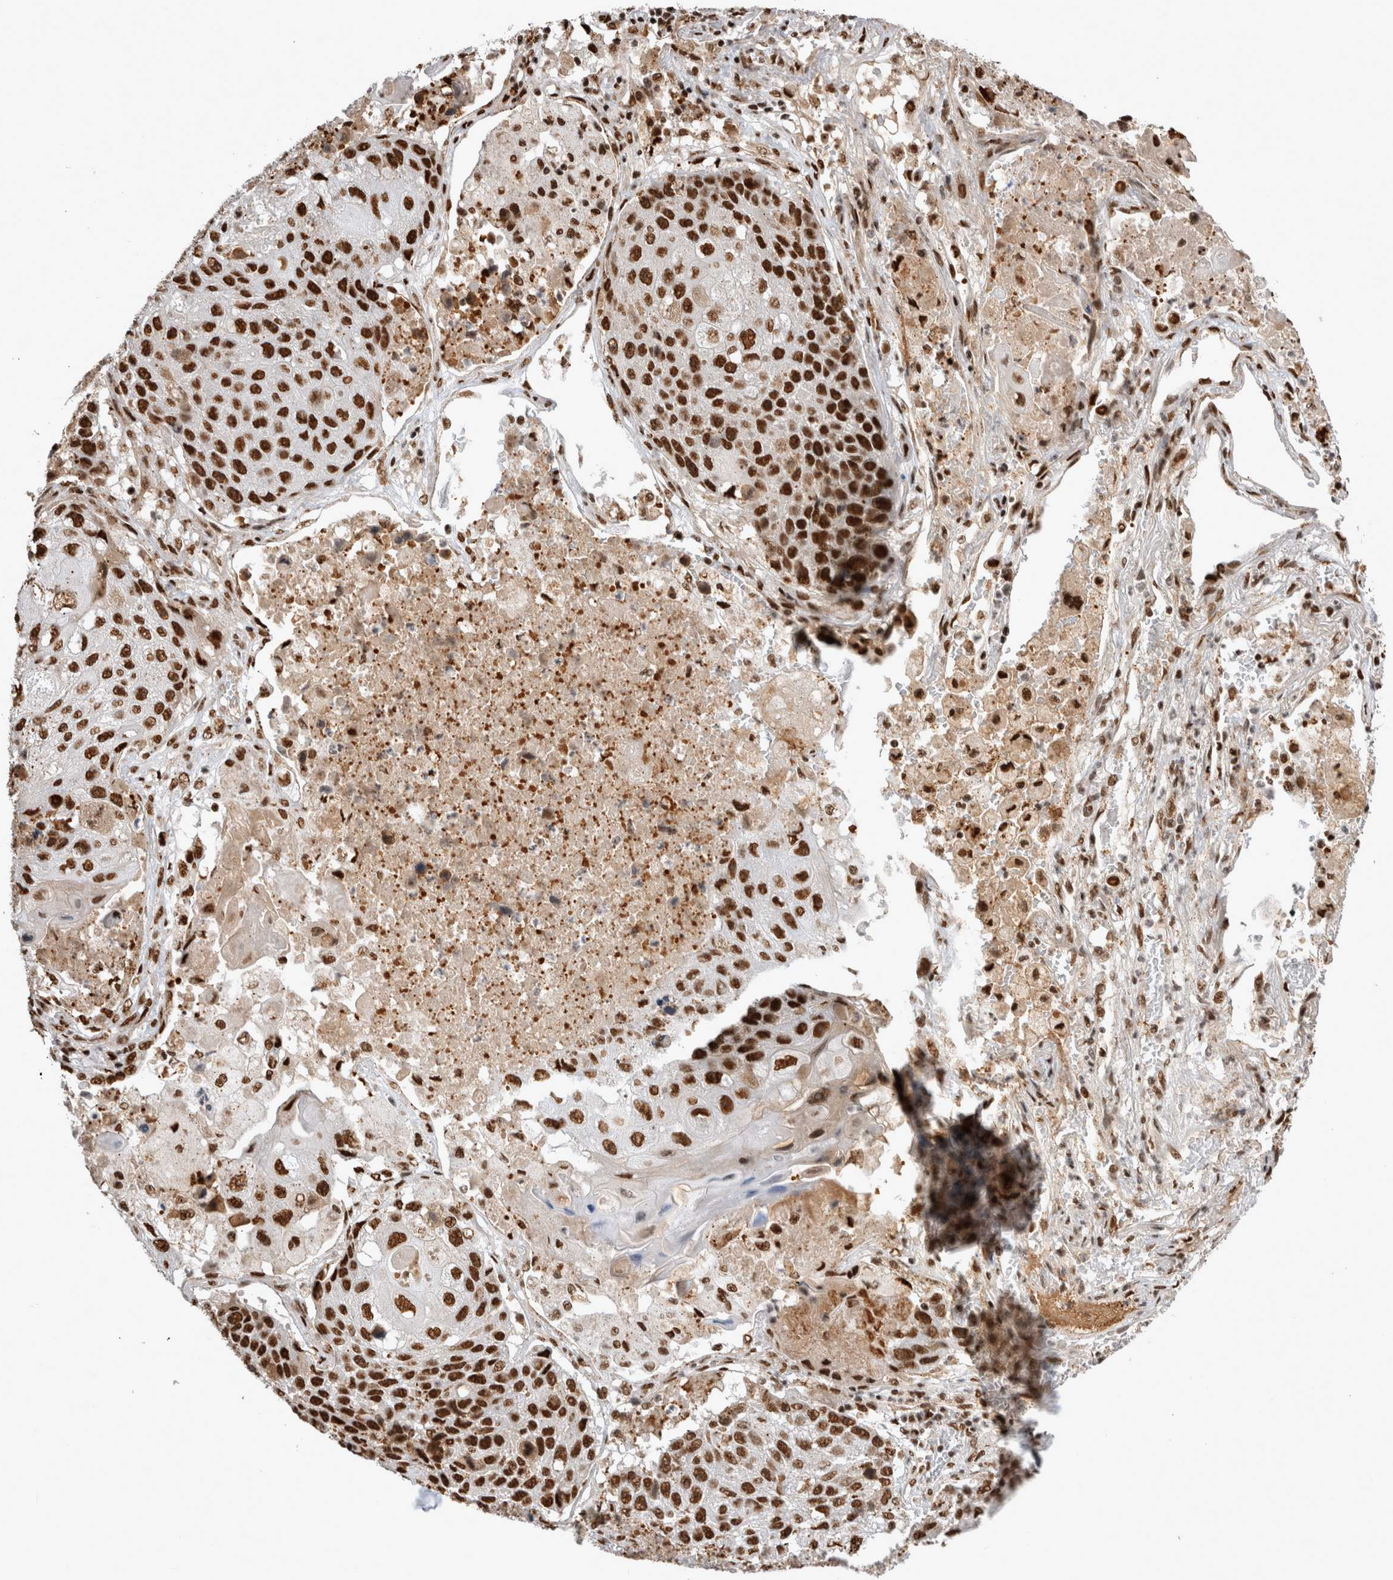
{"staining": {"intensity": "strong", "quantity": ">75%", "location": "nuclear"}, "tissue": "lung cancer", "cell_type": "Tumor cells", "image_type": "cancer", "snomed": [{"axis": "morphology", "description": "Squamous cell carcinoma, NOS"}, {"axis": "topography", "description": "Lung"}], "caption": "Immunohistochemical staining of lung cancer (squamous cell carcinoma) shows high levels of strong nuclear protein staining in approximately >75% of tumor cells.", "gene": "EYA2", "patient": {"sex": "male", "age": 61}}